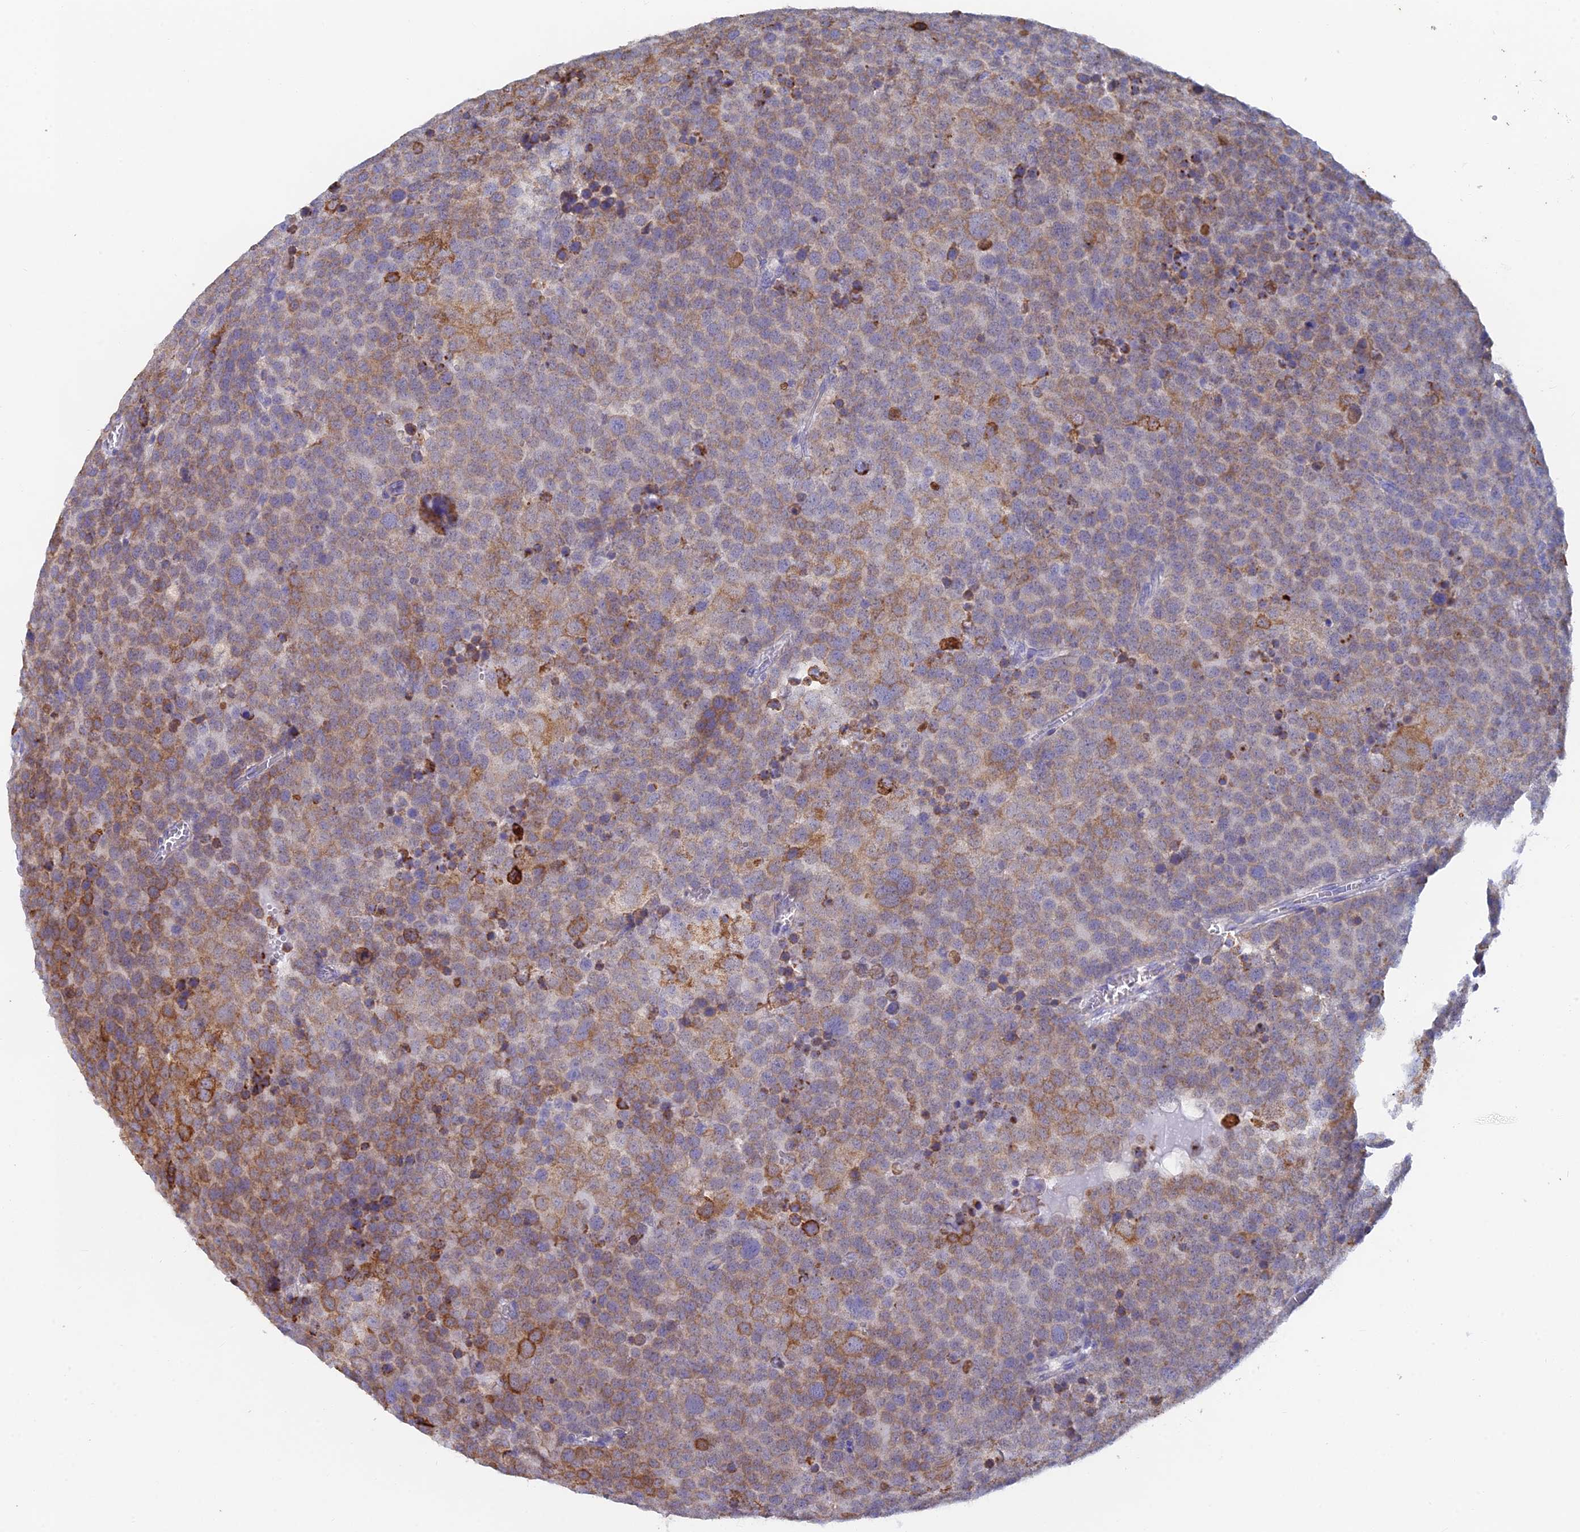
{"staining": {"intensity": "moderate", "quantity": "25%-75%", "location": "cytoplasmic/membranous"}, "tissue": "testis cancer", "cell_type": "Tumor cells", "image_type": "cancer", "snomed": [{"axis": "morphology", "description": "Seminoma, NOS"}, {"axis": "topography", "description": "Testis"}], "caption": "Protein staining of testis cancer tissue demonstrates moderate cytoplasmic/membranous staining in about 25%-75% of tumor cells. The protein is stained brown, and the nuclei are stained in blue (DAB (3,3'-diaminobenzidine) IHC with brightfield microscopy, high magnification).", "gene": "WDR35", "patient": {"sex": "male", "age": 71}}